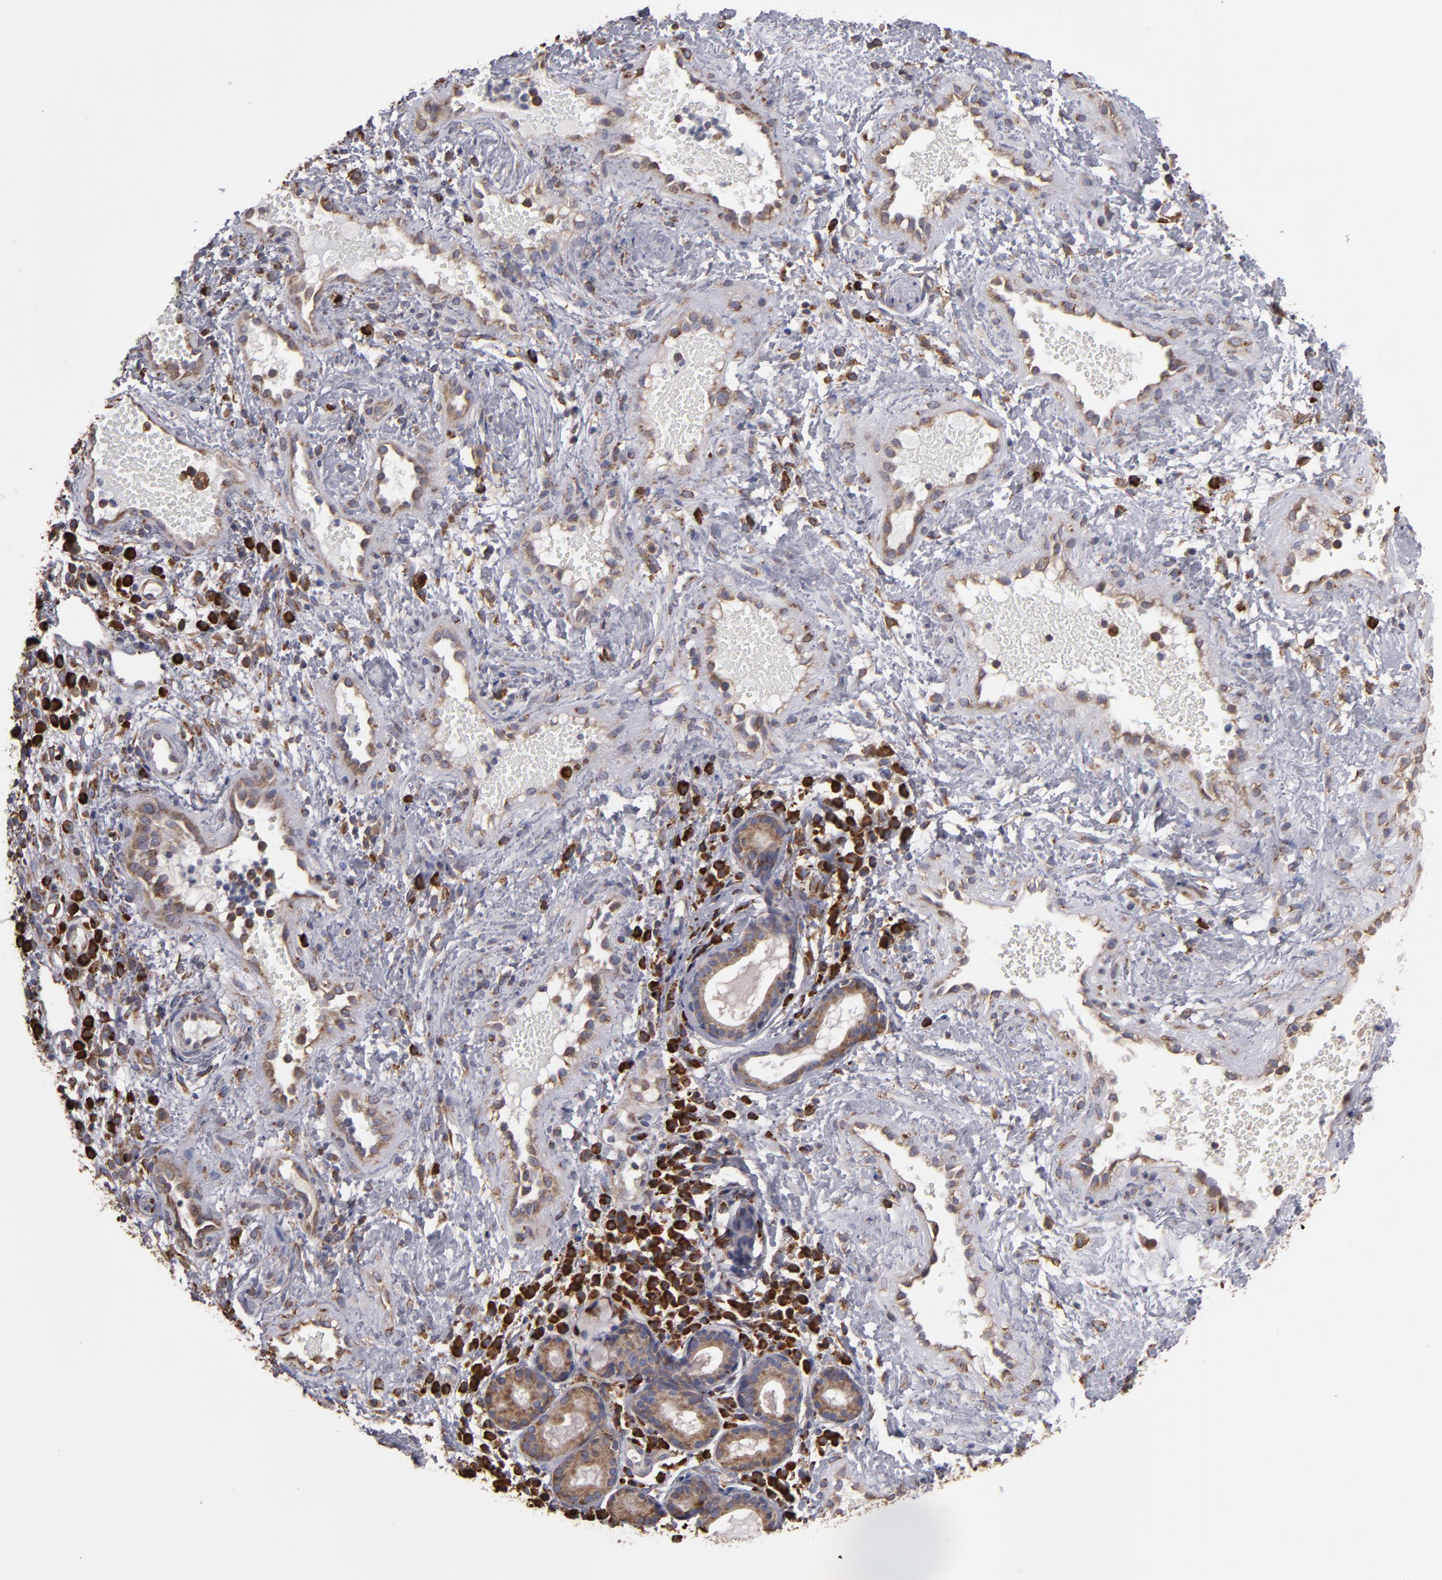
{"staining": {"intensity": "moderate", "quantity": ">75%", "location": "cytoplasmic/membranous"}, "tissue": "nasopharynx", "cell_type": "Respiratory epithelial cells", "image_type": "normal", "snomed": [{"axis": "morphology", "description": "Normal tissue, NOS"}, {"axis": "morphology", "description": "Inflammation, NOS"}, {"axis": "morphology", "description": "Malignant melanoma, Metastatic site"}, {"axis": "topography", "description": "Nasopharynx"}], "caption": "Normal nasopharynx demonstrates moderate cytoplasmic/membranous expression in about >75% of respiratory epithelial cells.", "gene": "SND1", "patient": {"sex": "female", "age": 55}}